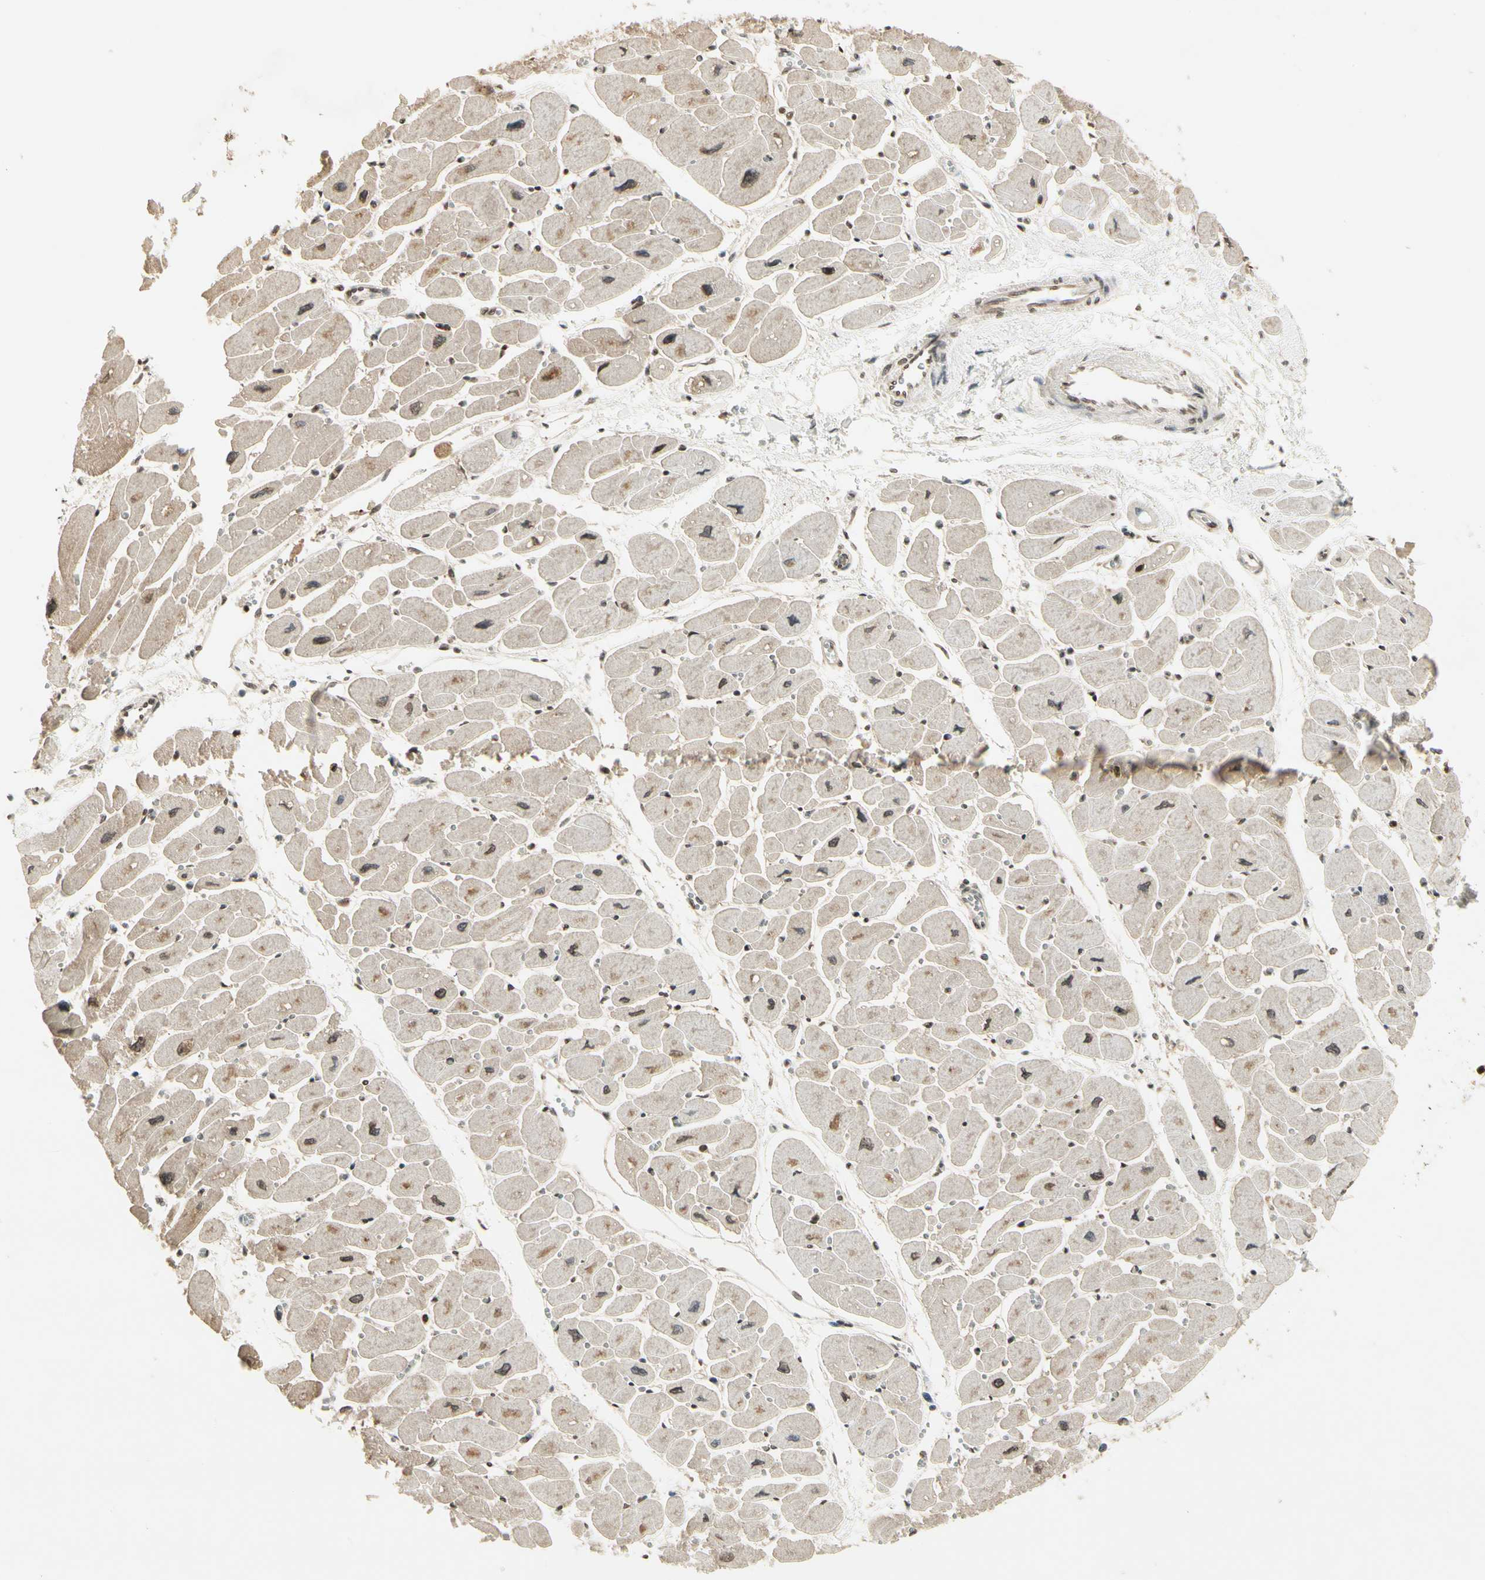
{"staining": {"intensity": "moderate", "quantity": ">75%", "location": "cytoplasmic/membranous,nuclear"}, "tissue": "heart muscle", "cell_type": "Cardiomyocytes", "image_type": "normal", "snomed": [{"axis": "morphology", "description": "Normal tissue, NOS"}, {"axis": "topography", "description": "Heart"}], "caption": "Immunohistochemistry (IHC) micrograph of benign human heart muscle stained for a protein (brown), which exhibits medium levels of moderate cytoplasmic/membranous,nuclear staining in approximately >75% of cardiomyocytes.", "gene": "SMN2", "patient": {"sex": "female", "age": 54}}